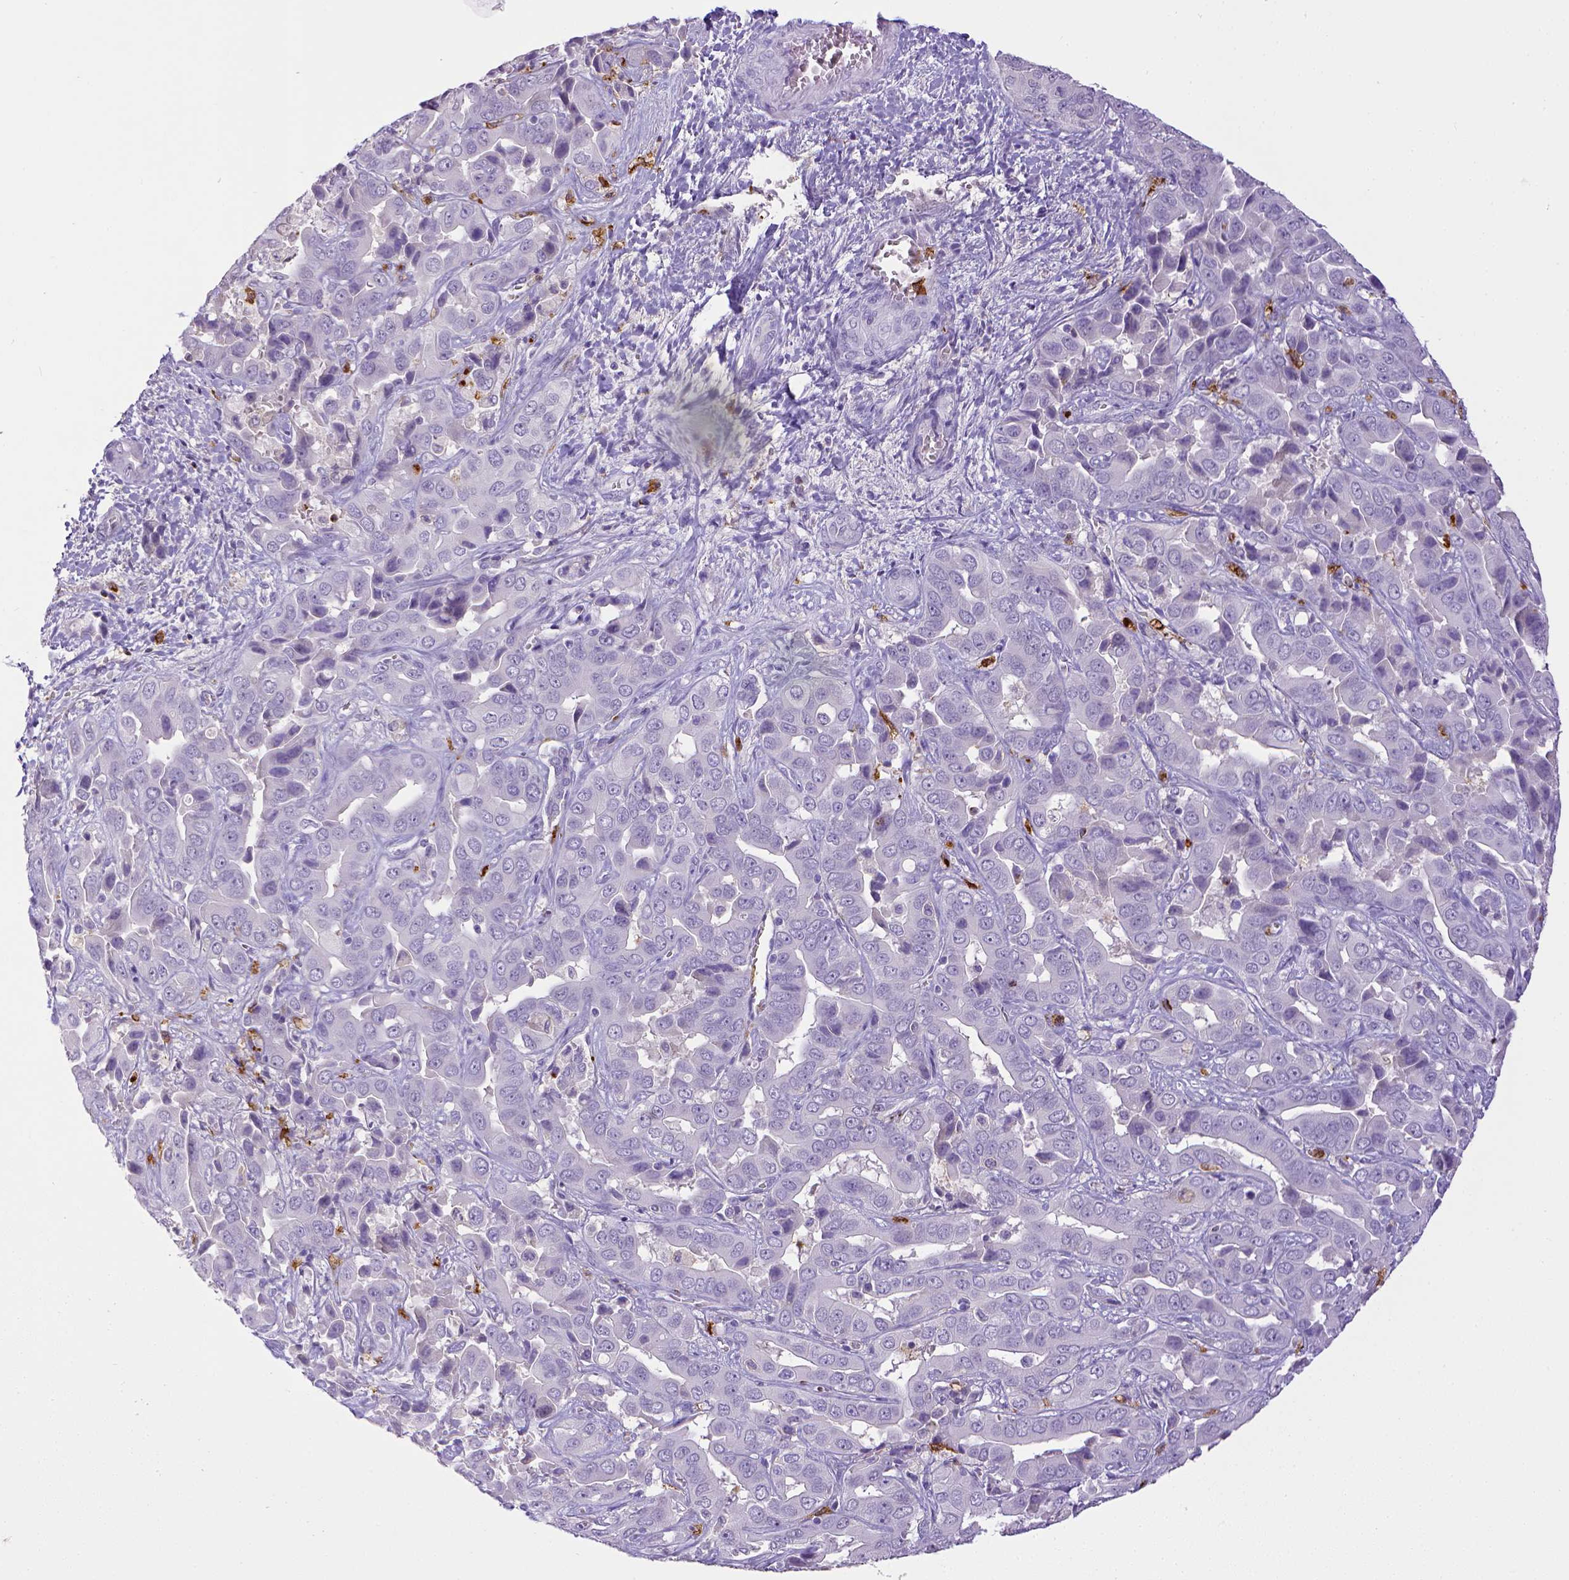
{"staining": {"intensity": "negative", "quantity": "none", "location": "none"}, "tissue": "liver cancer", "cell_type": "Tumor cells", "image_type": "cancer", "snomed": [{"axis": "morphology", "description": "Cholangiocarcinoma"}, {"axis": "topography", "description": "Liver"}], "caption": "Cholangiocarcinoma (liver) was stained to show a protein in brown. There is no significant positivity in tumor cells.", "gene": "ITGAM", "patient": {"sex": "female", "age": 52}}